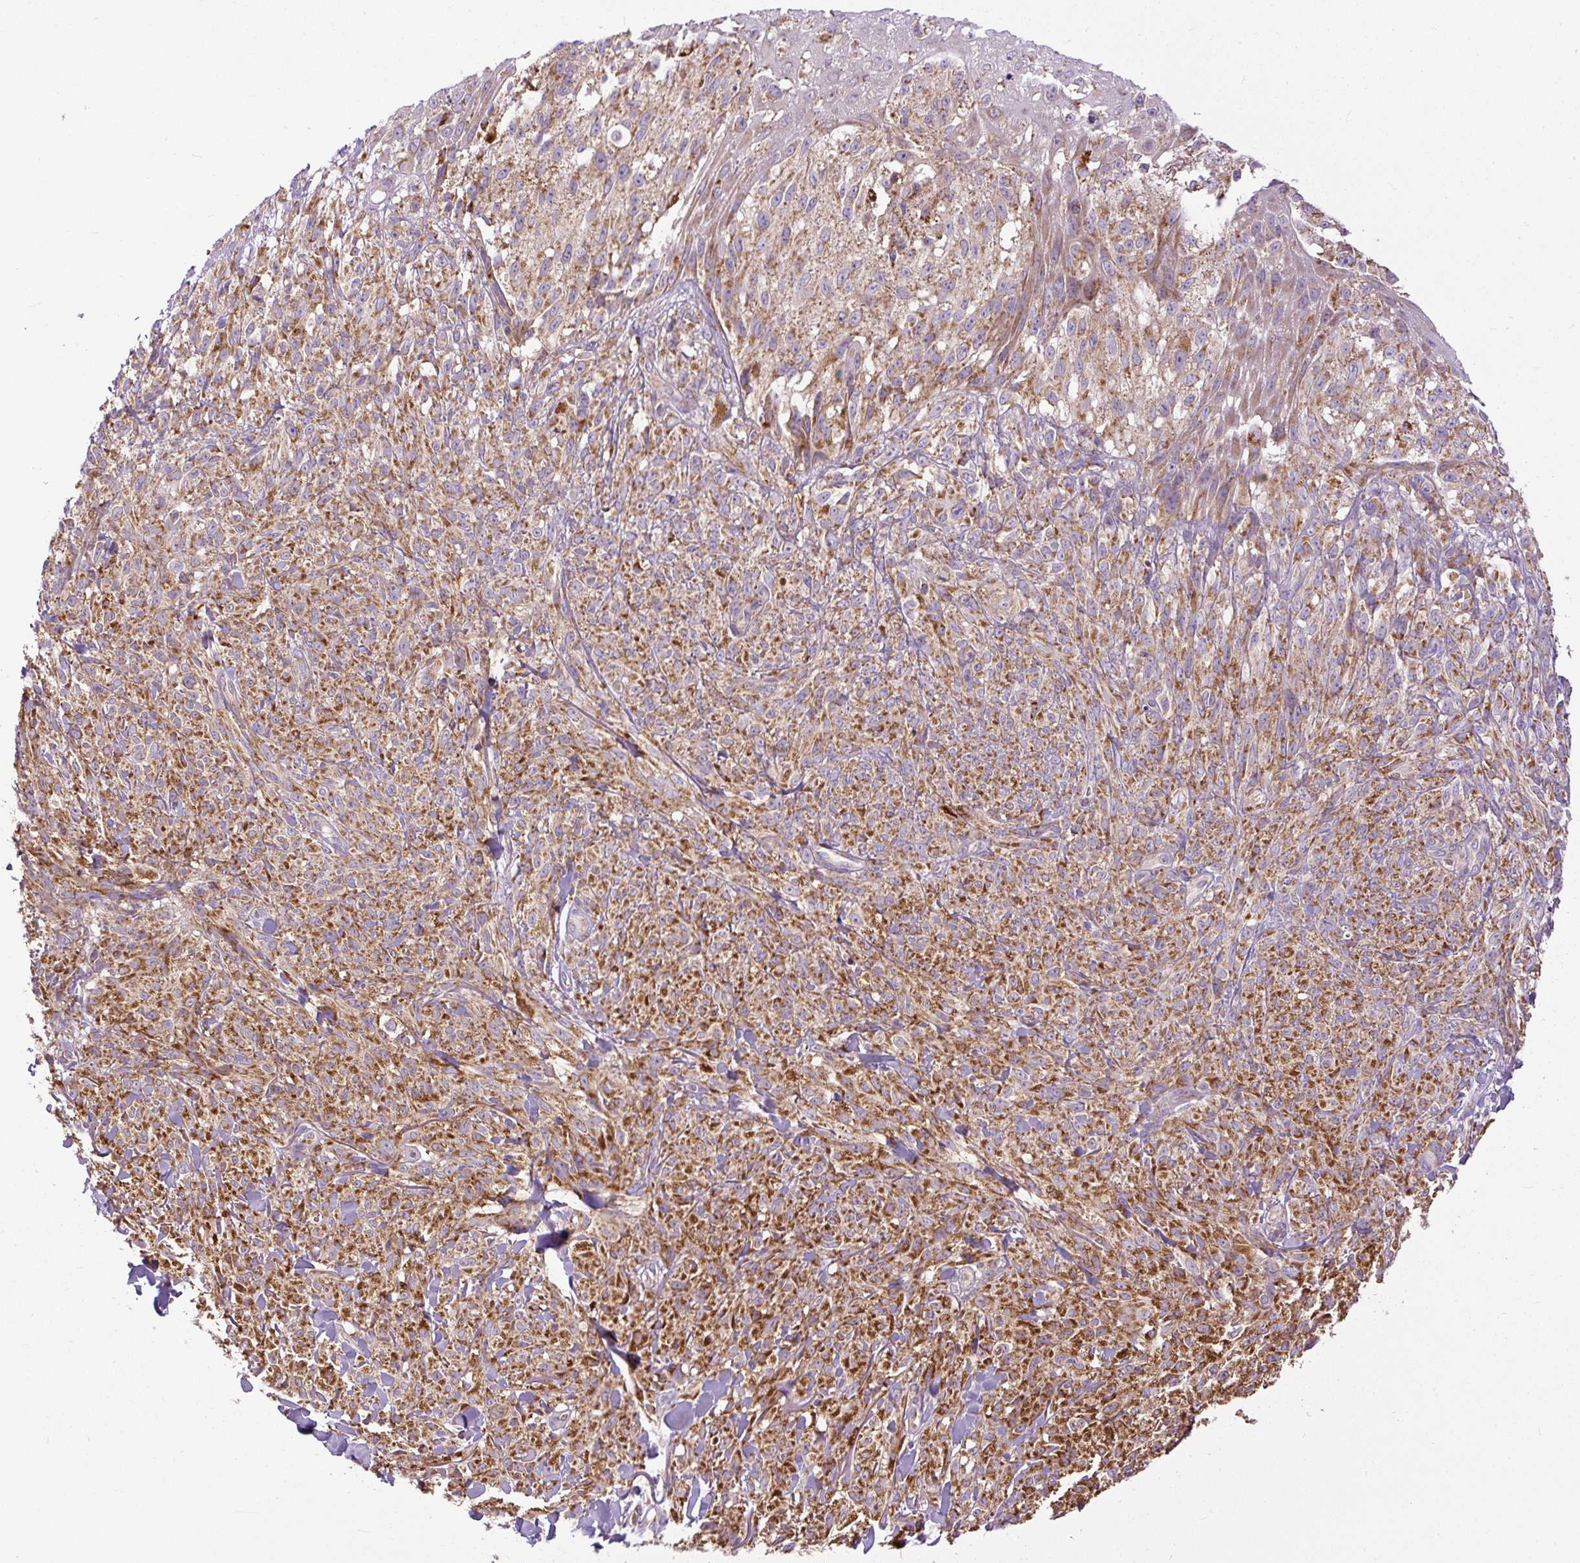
{"staining": {"intensity": "moderate", "quantity": ">75%", "location": "cytoplasmic/membranous"}, "tissue": "melanoma", "cell_type": "Tumor cells", "image_type": "cancer", "snomed": [{"axis": "morphology", "description": "Malignant melanoma, NOS"}, {"axis": "topography", "description": "Skin of upper arm"}], "caption": "Melanoma stained with a brown dye displays moderate cytoplasmic/membranous positive staining in approximately >75% of tumor cells.", "gene": "TM2D3", "patient": {"sex": "female", "age": 65}}